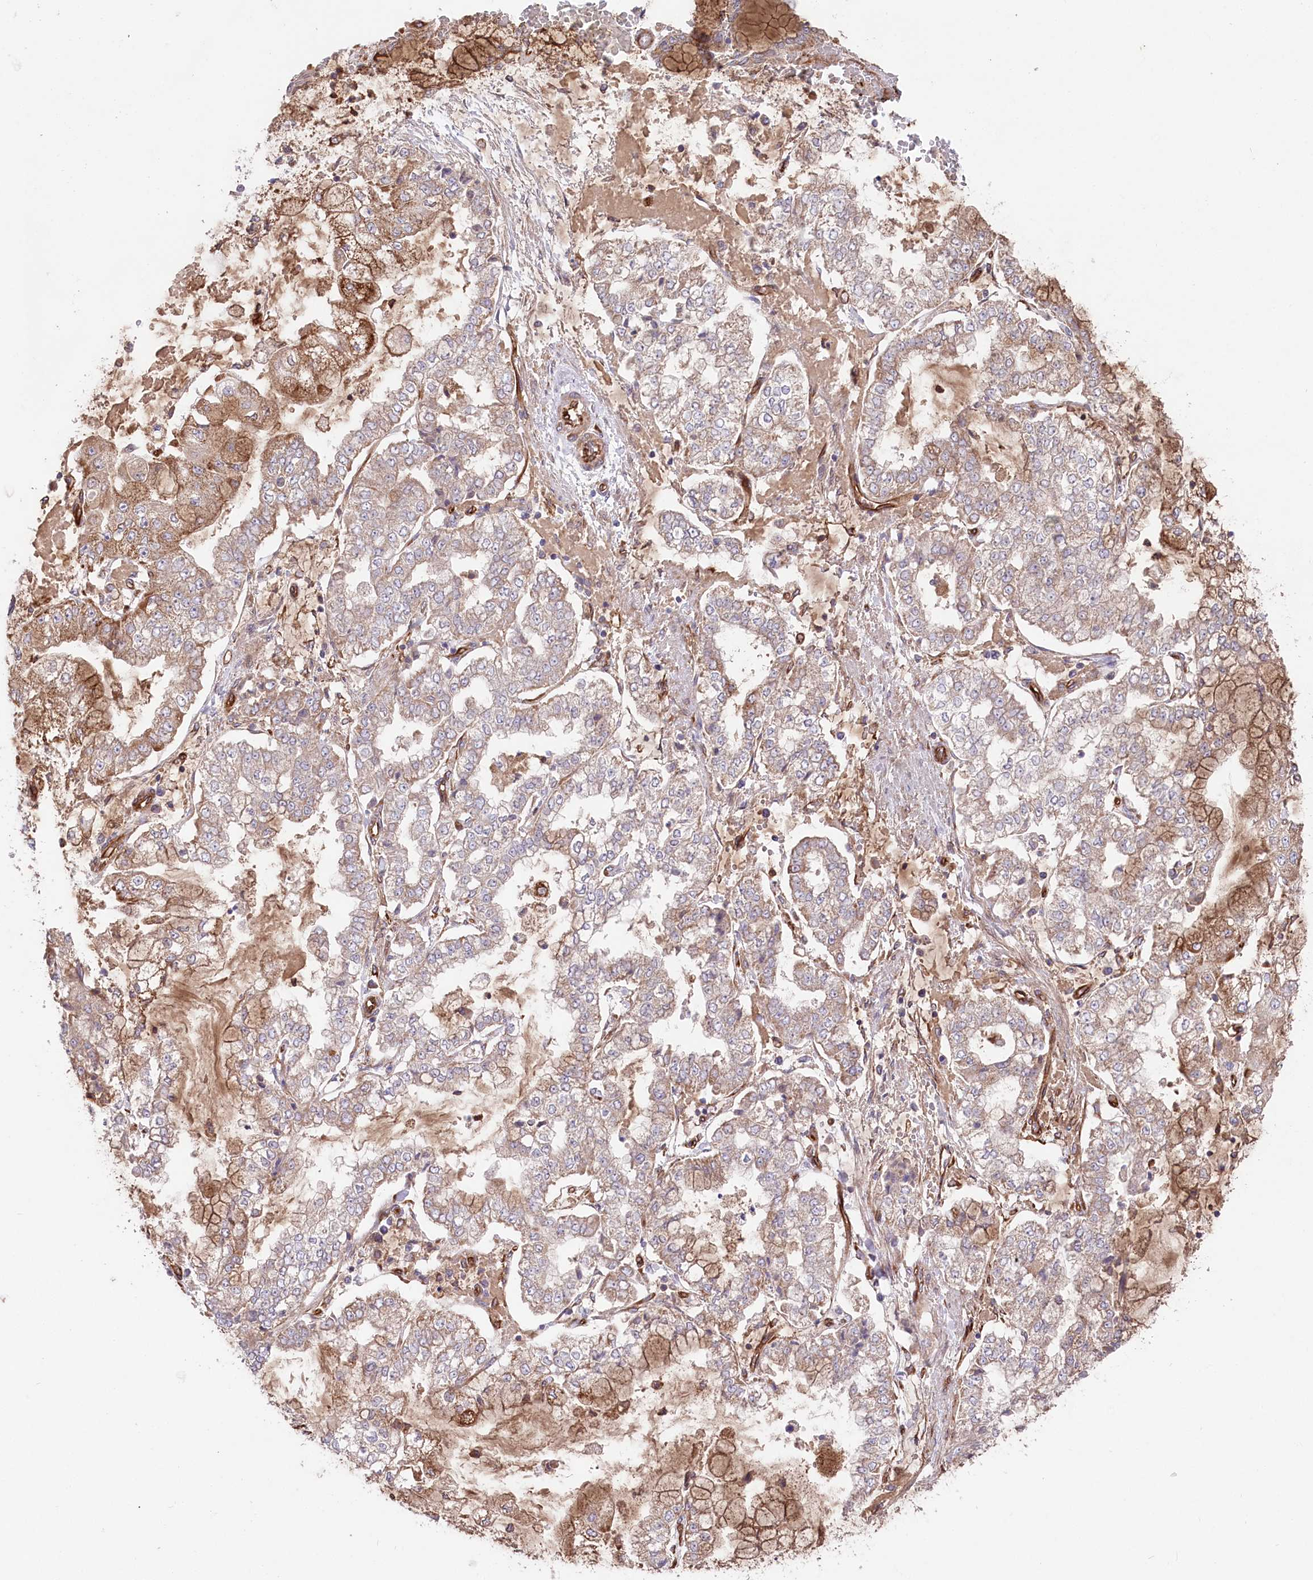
{"staining": {"intensity": "weak", "quantity": "25%-75%", "location": "cytoplasmic/membranous"}, "tissue": "stomach cancer", "cell_type": "Tumor cells", "image_type": "cancer", "snomed": [{"axis": "morphology", "description": "Adenocarcinoma, NOS"}, {"axis": "topography", "description": "Stomach"}], "caption": "Immunohistochemistry (IHC) histopathology image of human adenocarcinoma (stomach) stained for a protein (brown), which demonstrates low levels of weak cytoplasmic/membranous positivity in approximately 25%-75% of tumor cells.", "gene": "MTPAP", "patient": {"sex": "male", "age": 76}}